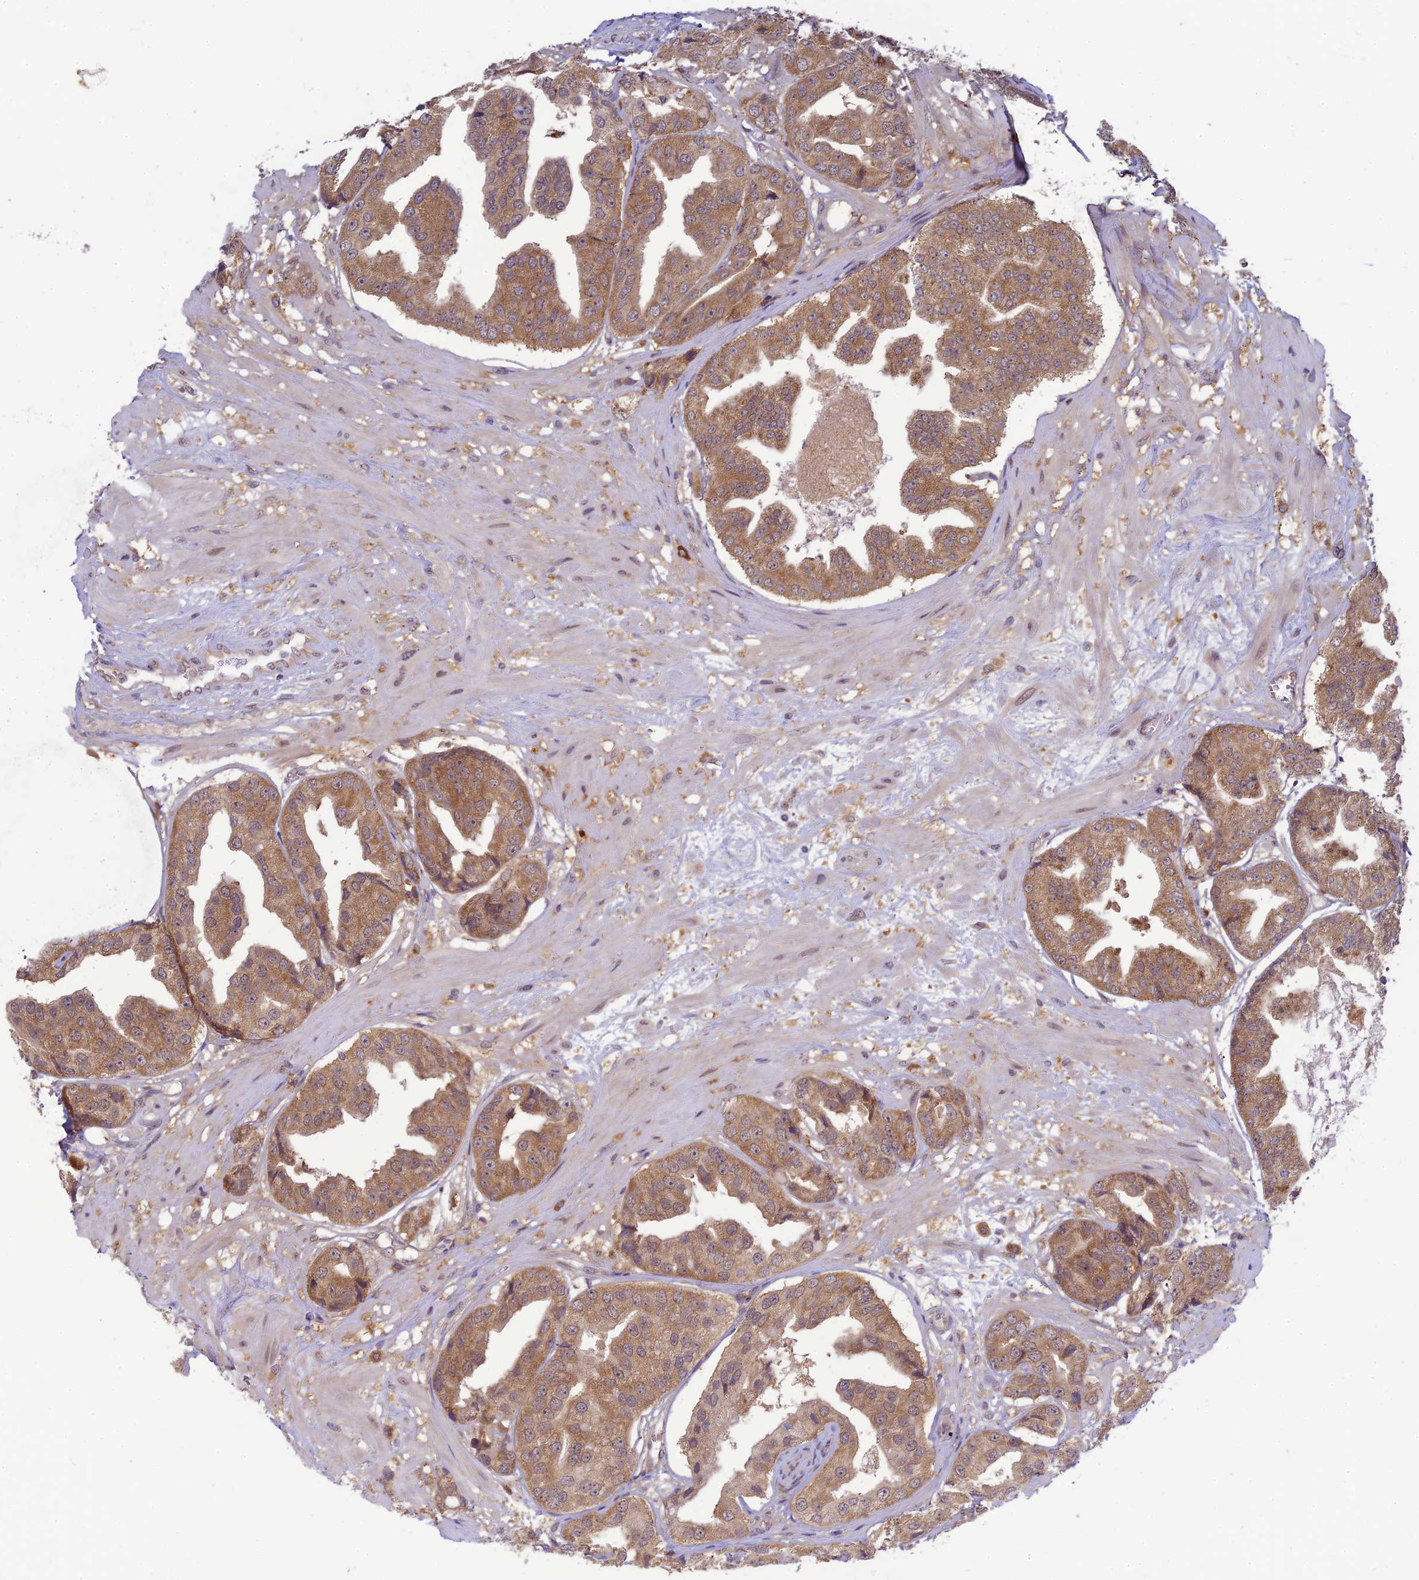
{"staining": {"intensity": "moderate", "quantity": ">75%", "location": "cytoplasmic/membranous"}, "tissue": "prostate cancer", "cell_type": "Tumor cells", "image_type": "cancer", "snomed": [{"axis": "morphology", "description": "Adenocarcinoma, High grade"}, {"axis": "topography", "description": "Prostate"}], "caption": "Protein expression analysis of human prostate high-grade adenocarcinoma reveals moderate cytoplasmic/membranous positivity in about >75% of tumor cells. (Brightfield microscopy of DAB IHC at high magnification).", "gene": "SKIC8", "patient": {"sex": "male", "age": 63}}